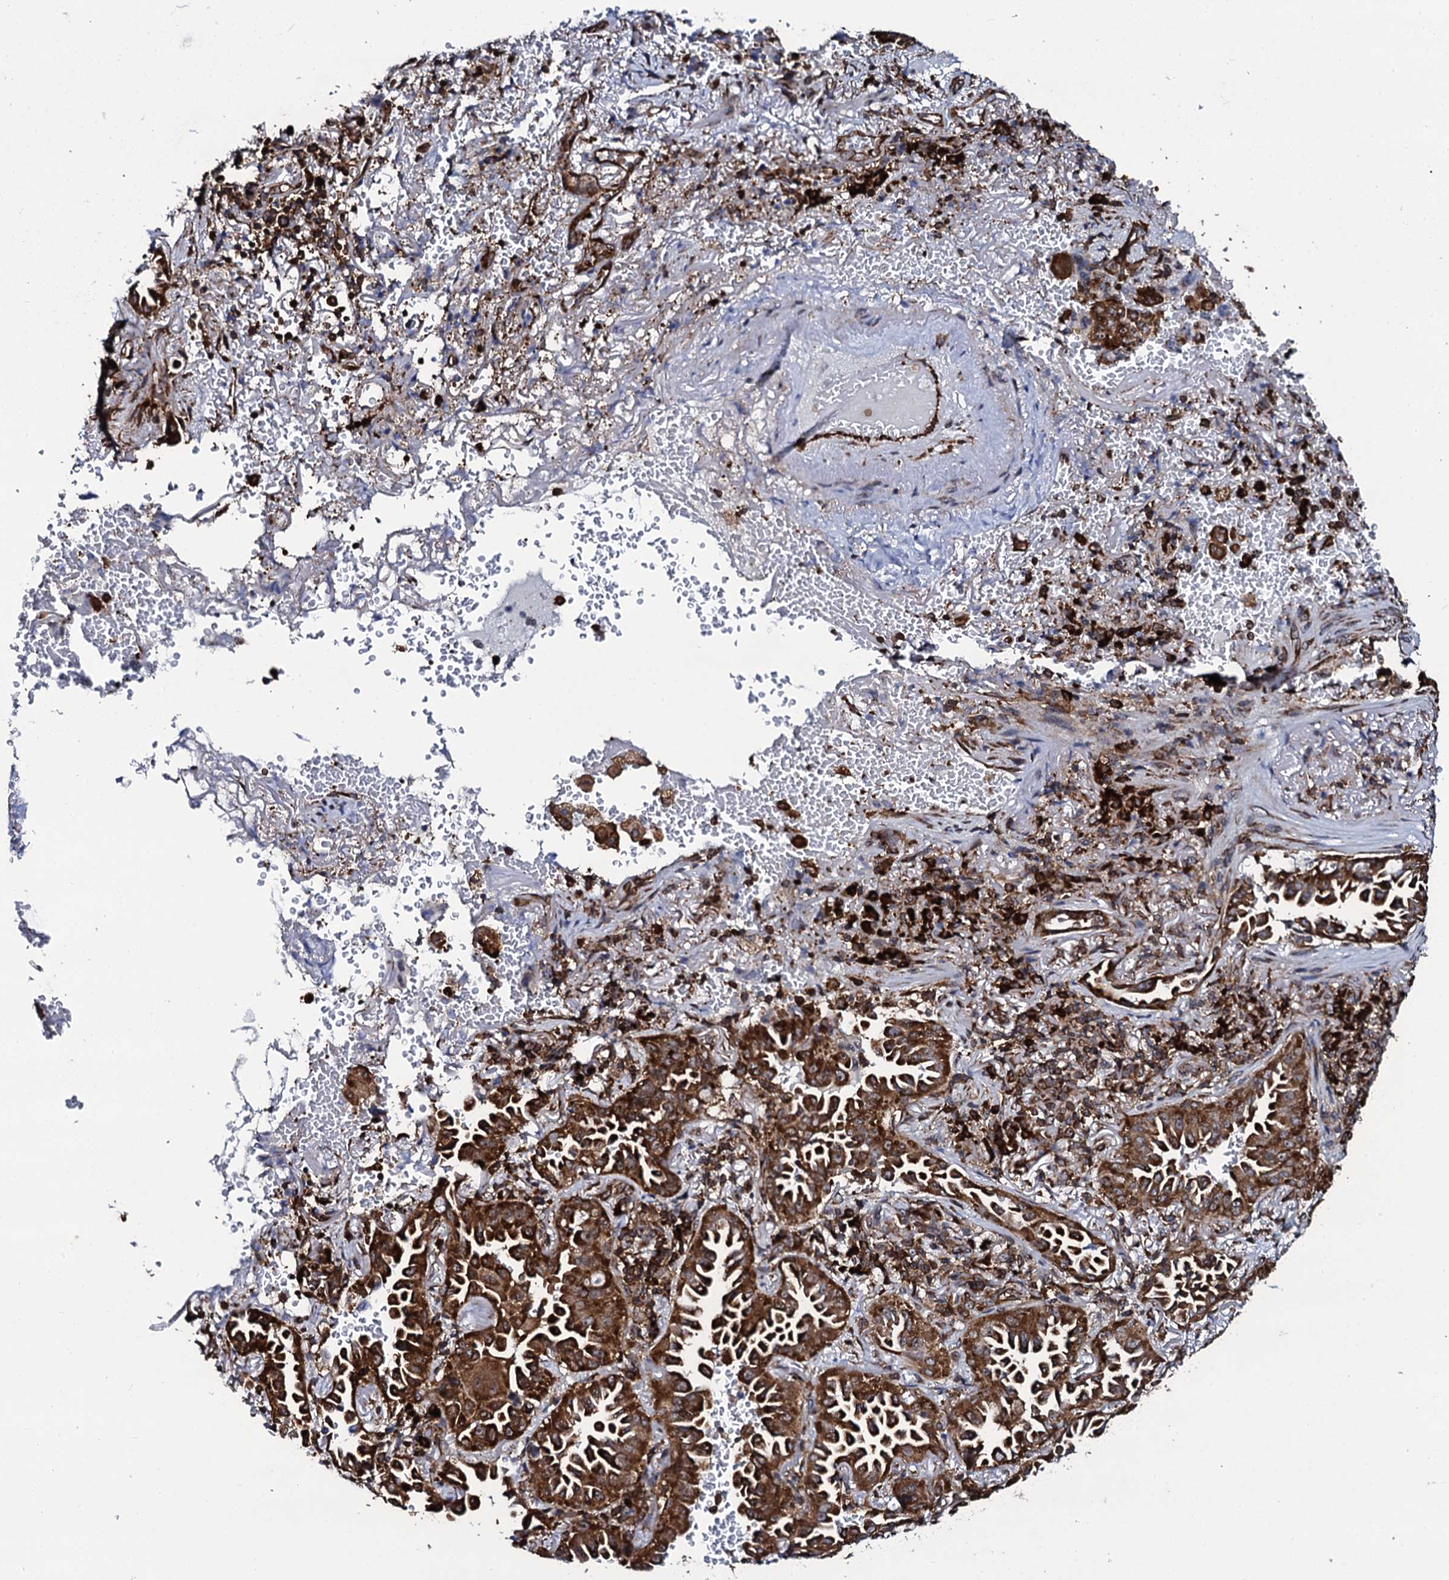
{"staining": {"intensity": "strong", "quantity": ">75%", "location": "cytoplasmic/membranous"}, "tissue": "lung cancer", "cell_type": "Tumor cells", "image_type": "cancer", "snomed": [{"axis": "morphology", "description": "Adenocarcinoma, NOS"}, {"axis": "topography", "description": "Lung"}], "caption": "A micrograph showing strong cytoplasmic/membranous expression in about >75% of tumor cells in lung adenocarcinoma, as visualized by brown immunohistochemical staining.", "gene": "SPTY2D1", "patient": {"sex": "female", "age": 69}}